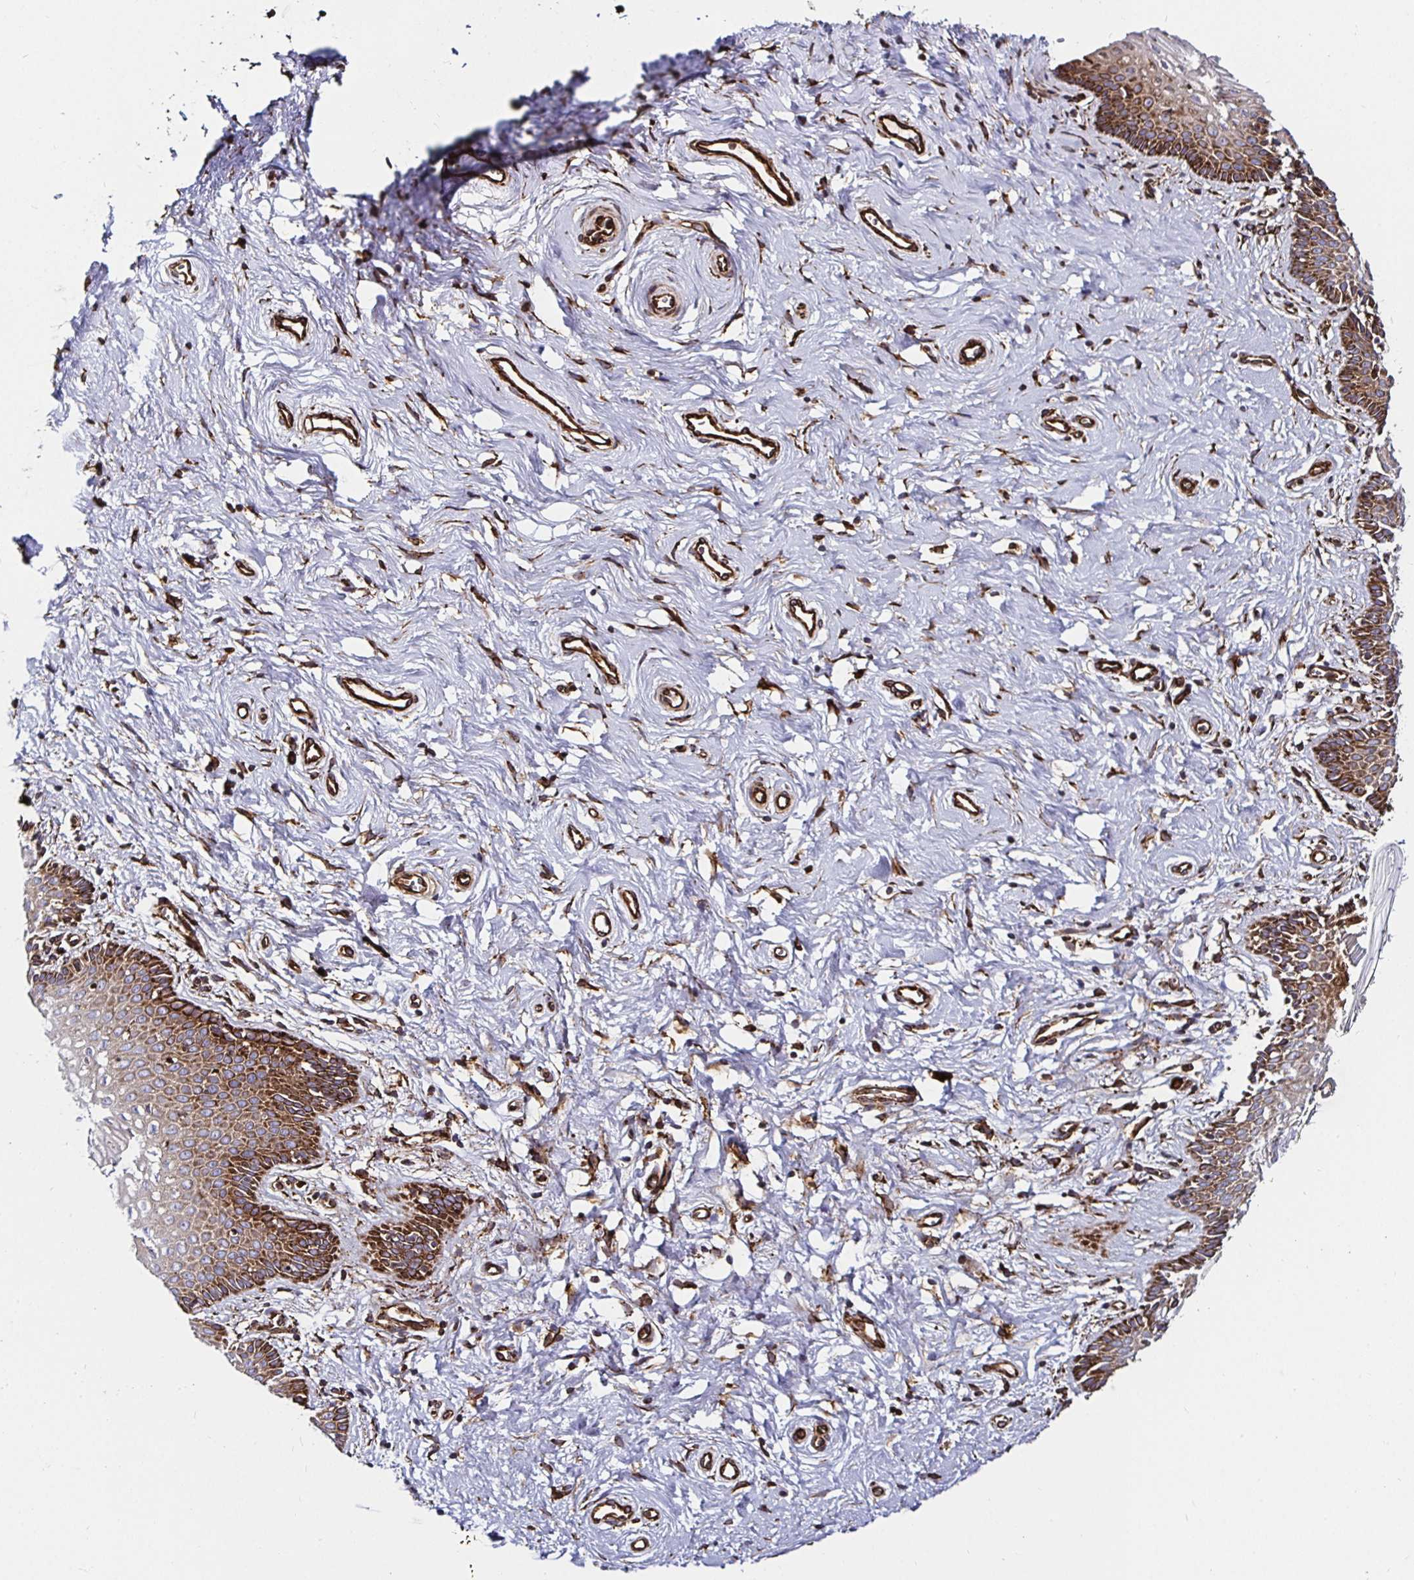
{"staining": {"intensity": "strong", "quantity": ">75%", "location": "cytoplasmic/membranous"}, "tissue": "vagina", "cell_type": "Squamous epithelial cells", "image_type": "normal", "snomed": [{"axis": "morphology", "description": "Normal tissue, NOS"}, {"axis": "topography", "description": "Vagina"}], "caption": "A high amount of strong cytoplasmic/membranous staining is appreciated in about >75% of squamous epithelial cells in normal vagina.", "gene": "SMYD3", "patient": {"sex": "female", "age": 38}}